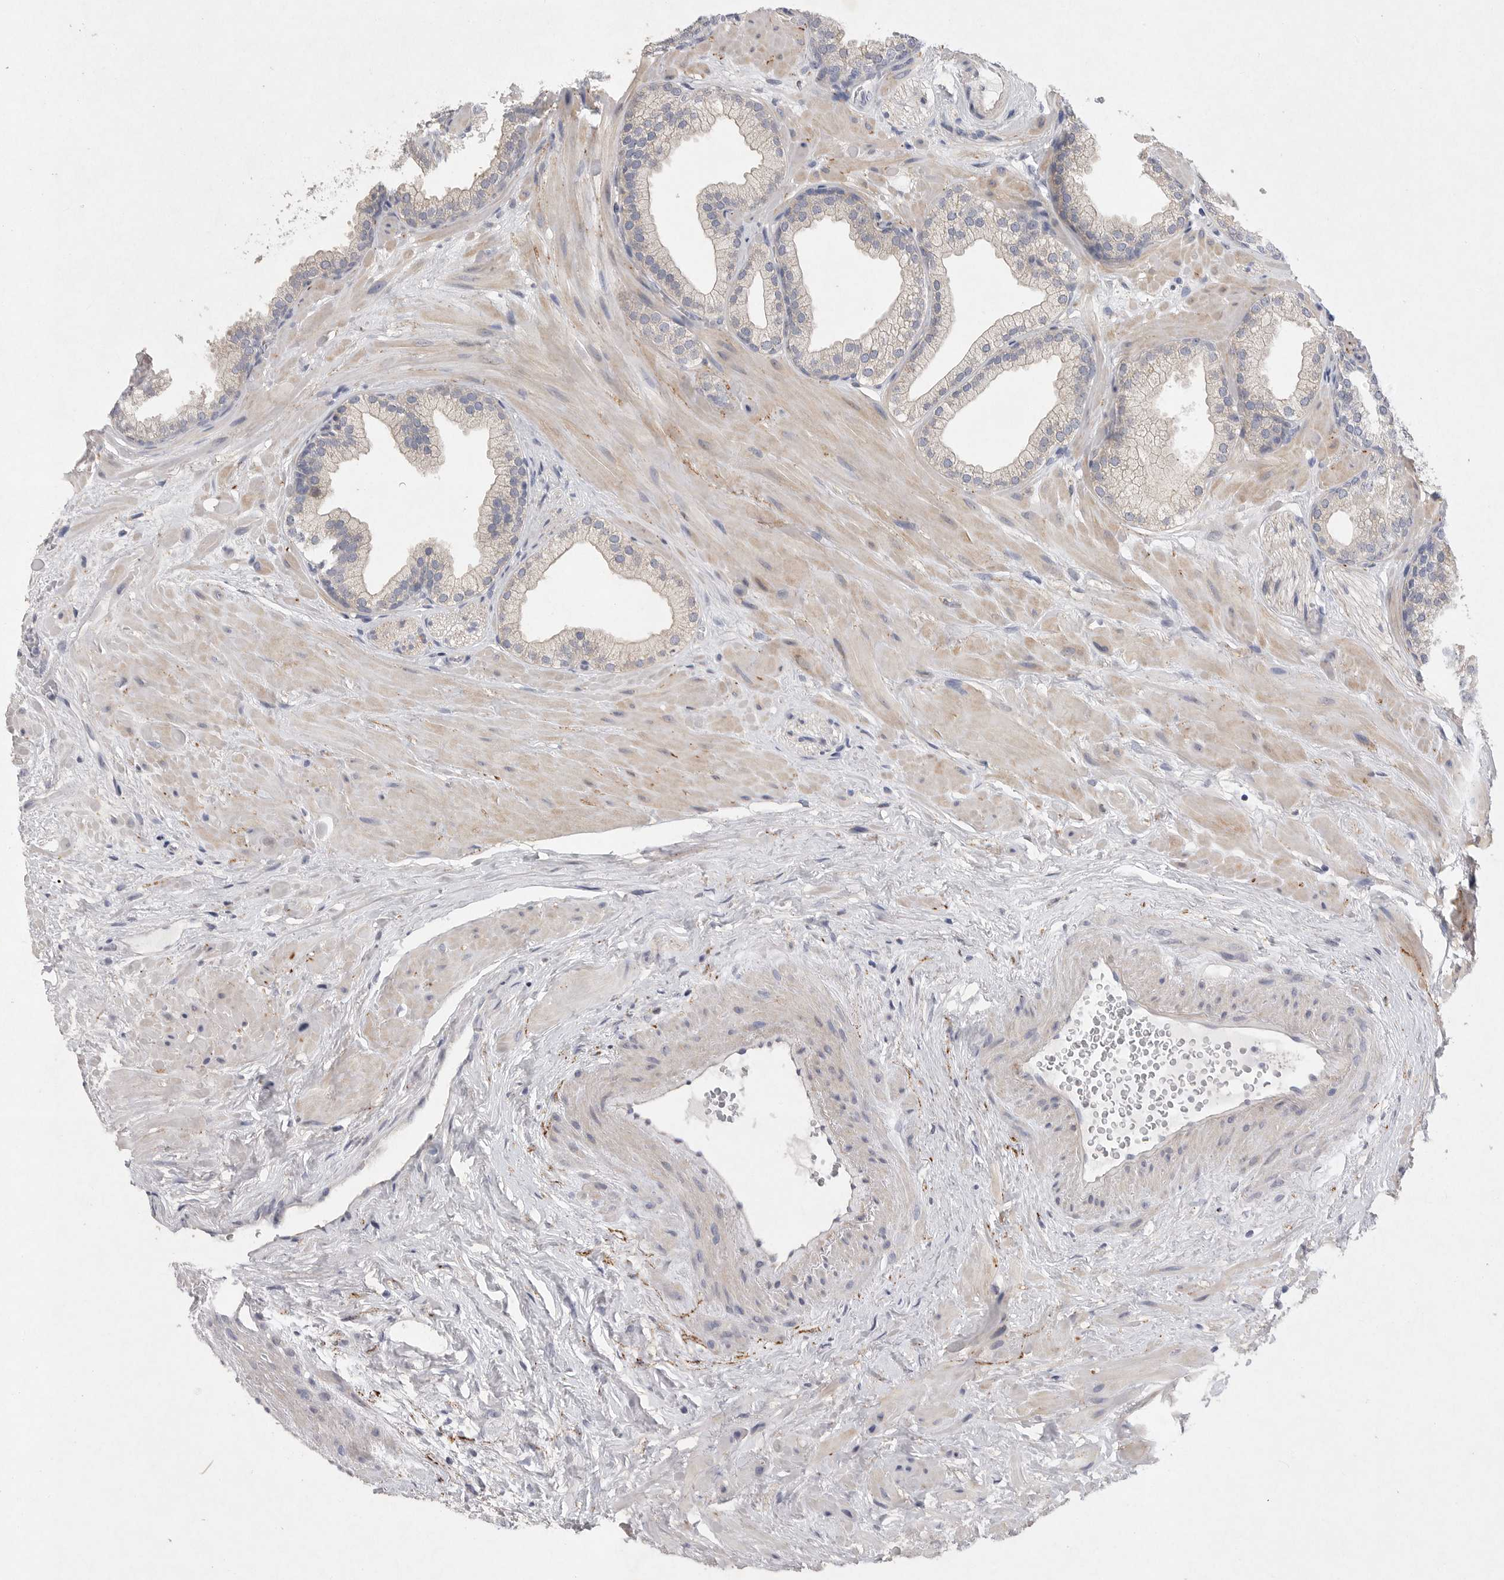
{"staining": {"intensity": "weak", "quantity": "<25%", "location": "cytoplasmic/membranous"}, "tissue": "prostate", "cell_type": "Glandular cells", "image_type": "normal", "snomed": [{"axis": "morphology", "description": "Normal tissue, NOS"}, {"axis": "morphology", "description": "Urothelial carcinoma, Low grade"}, {"axis": "topography", "description": "Urinary bladder"}, {"axis": "topography", "description": "Prostate"}], "caption": "Micrograph shows no protein staining in glandular cells of normal prostate. (DAB (3,3'-diaminobenzidine) IHC with hematoxylin counter stain).", "gene": "EDEM3", "patient": {"sex": "male", "age": 60}}